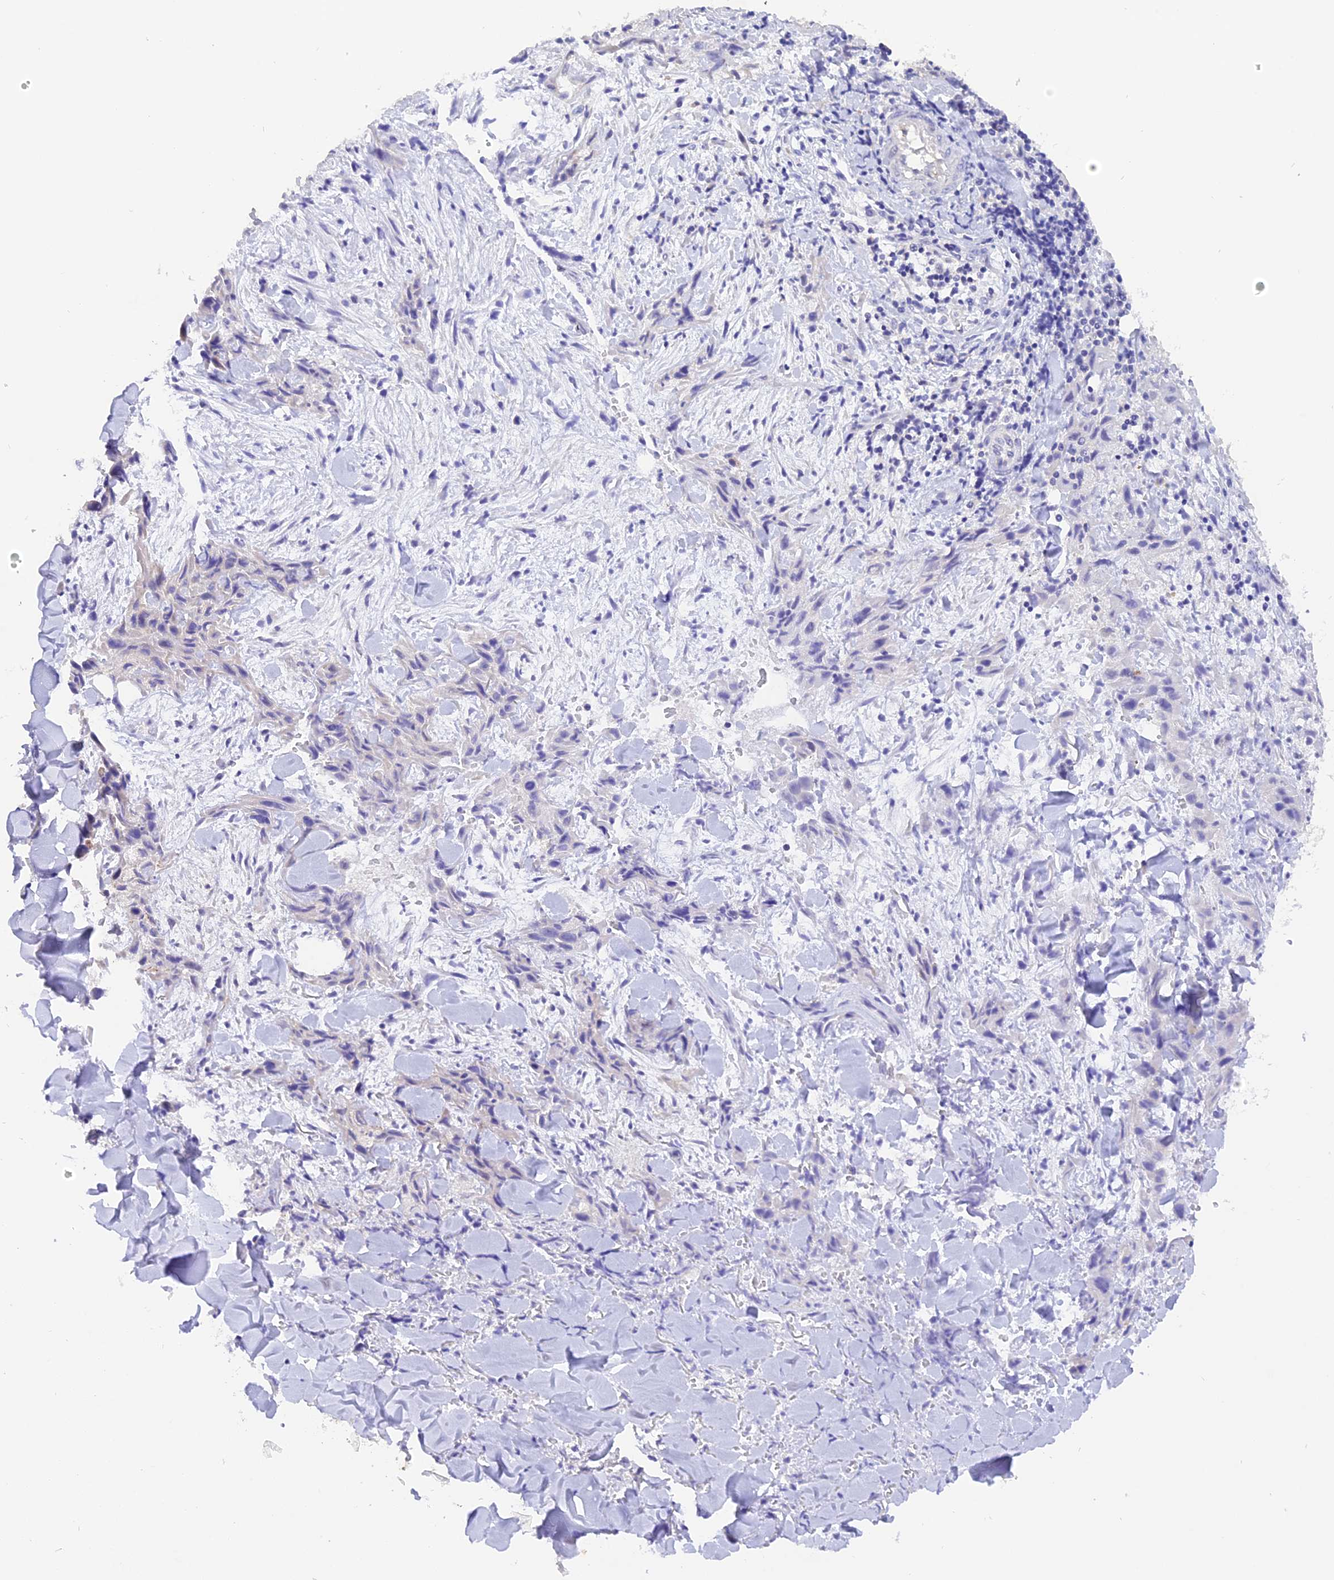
{"staining": {"intensity": "negative", "quantity": "none", "location": "none"}, "tissue": "skin cancer", "cell_type": "Tumor cells", "image_type": "cancer", "snomed": [{"axis": "morphology", "description": "Squamous cell carcinoma, NOS"}, {"axis": "topography", "description": "Skin"}, {"axis": "topography", "description": "Subcutis"}], "caption": "This image is of skin squamous cell carcinoma stained with immunohistochemistry to label a protein in brown with the nuclei are counter-stained blue. There is no staining in tumor cells.", "gene": "COL6A5", "patient": {"sex": "male", "age": 73}}